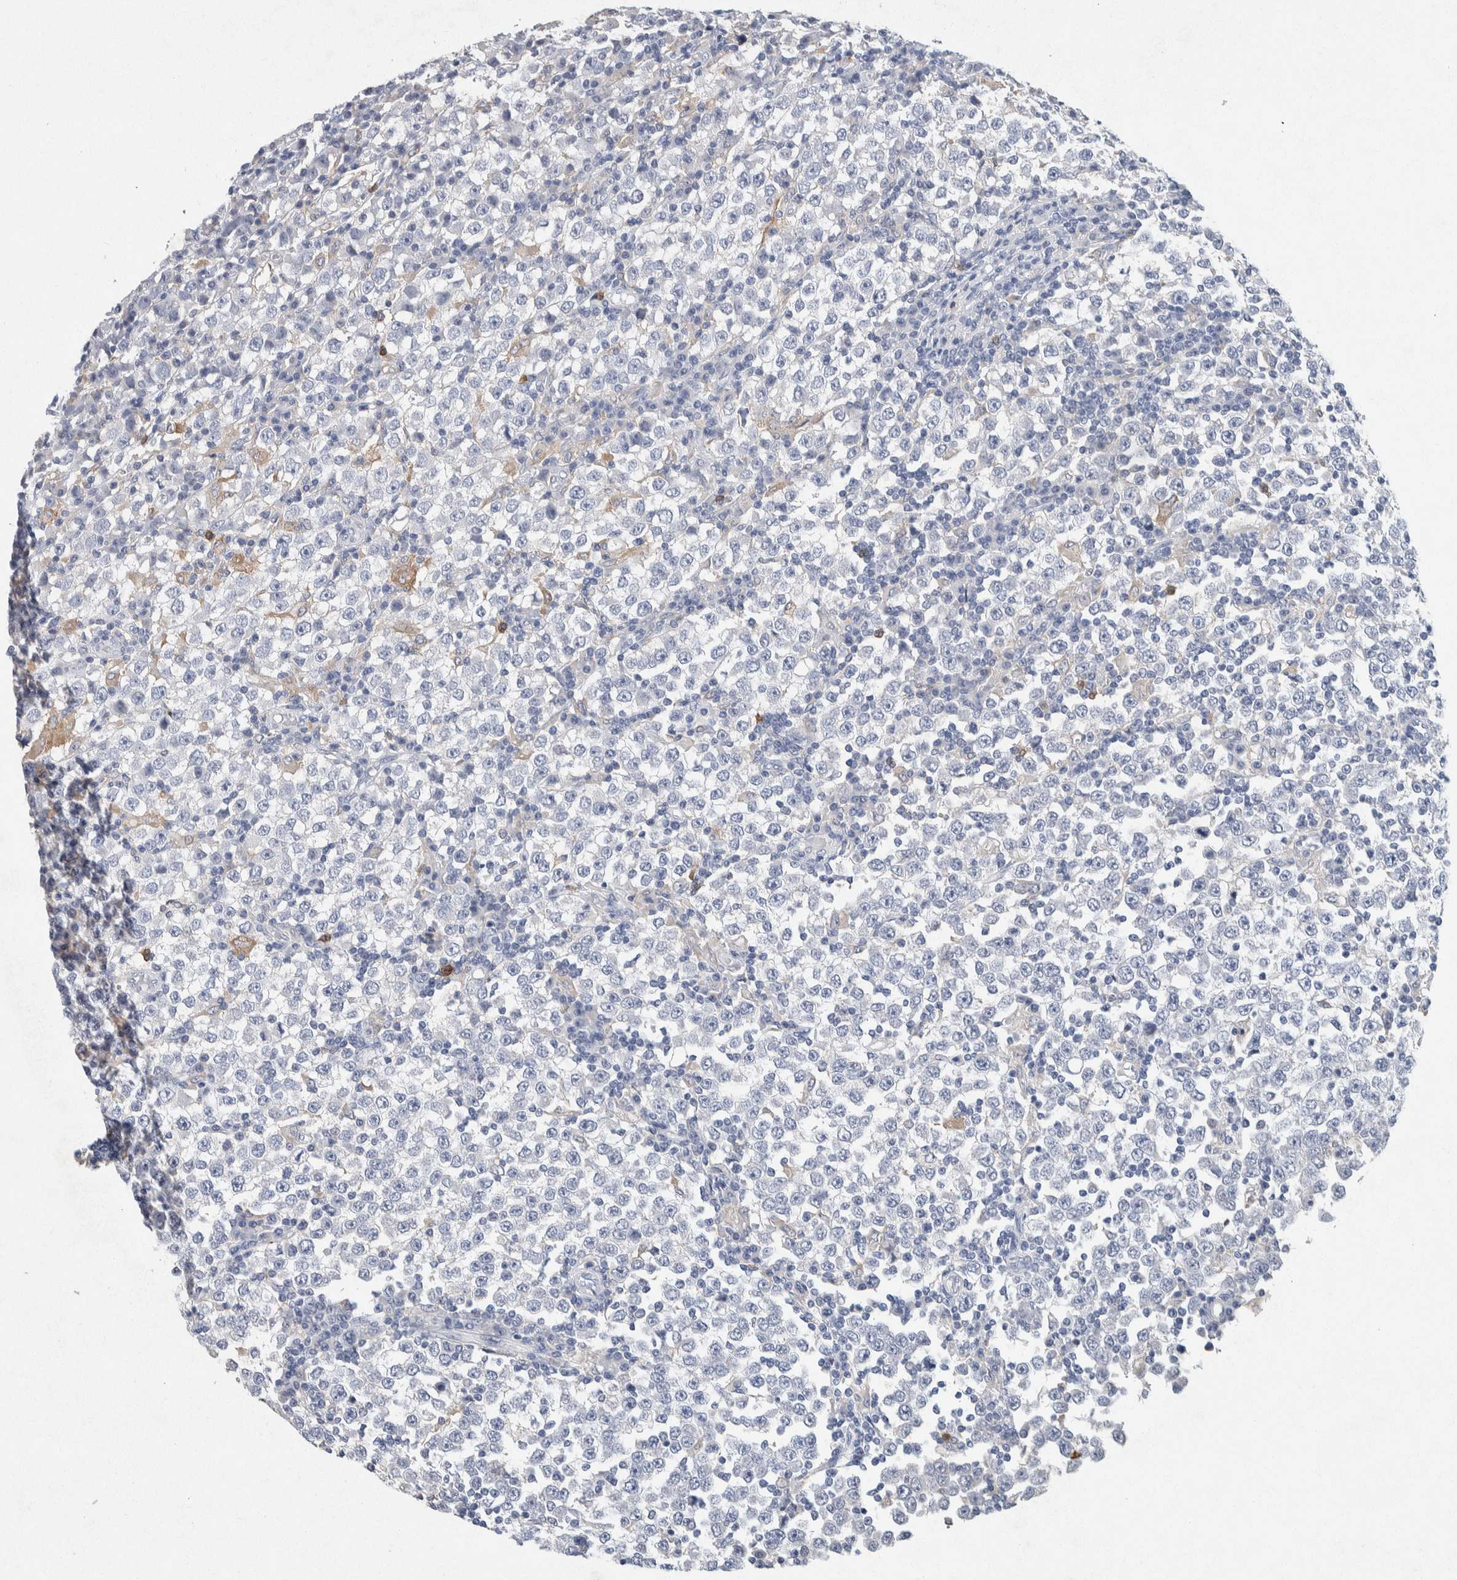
{"staining": {"intensity": "negative", "quantity": "none", "location": "none"}, "tissue": "testis cancer", "cell_type": "Tumor cells", "image_type": "cancer", "snomed": [{"axis": "morphology", "description": "Seminoma, NOS"}, {"axis": "topography", "description": "Testis"}], "caption": "A photomicrograph of testis seminoma stained for a protein displays no brown staining in tumor cells.", "gene": "NCF2", "patient": {"sex": "male", "age": 65}}